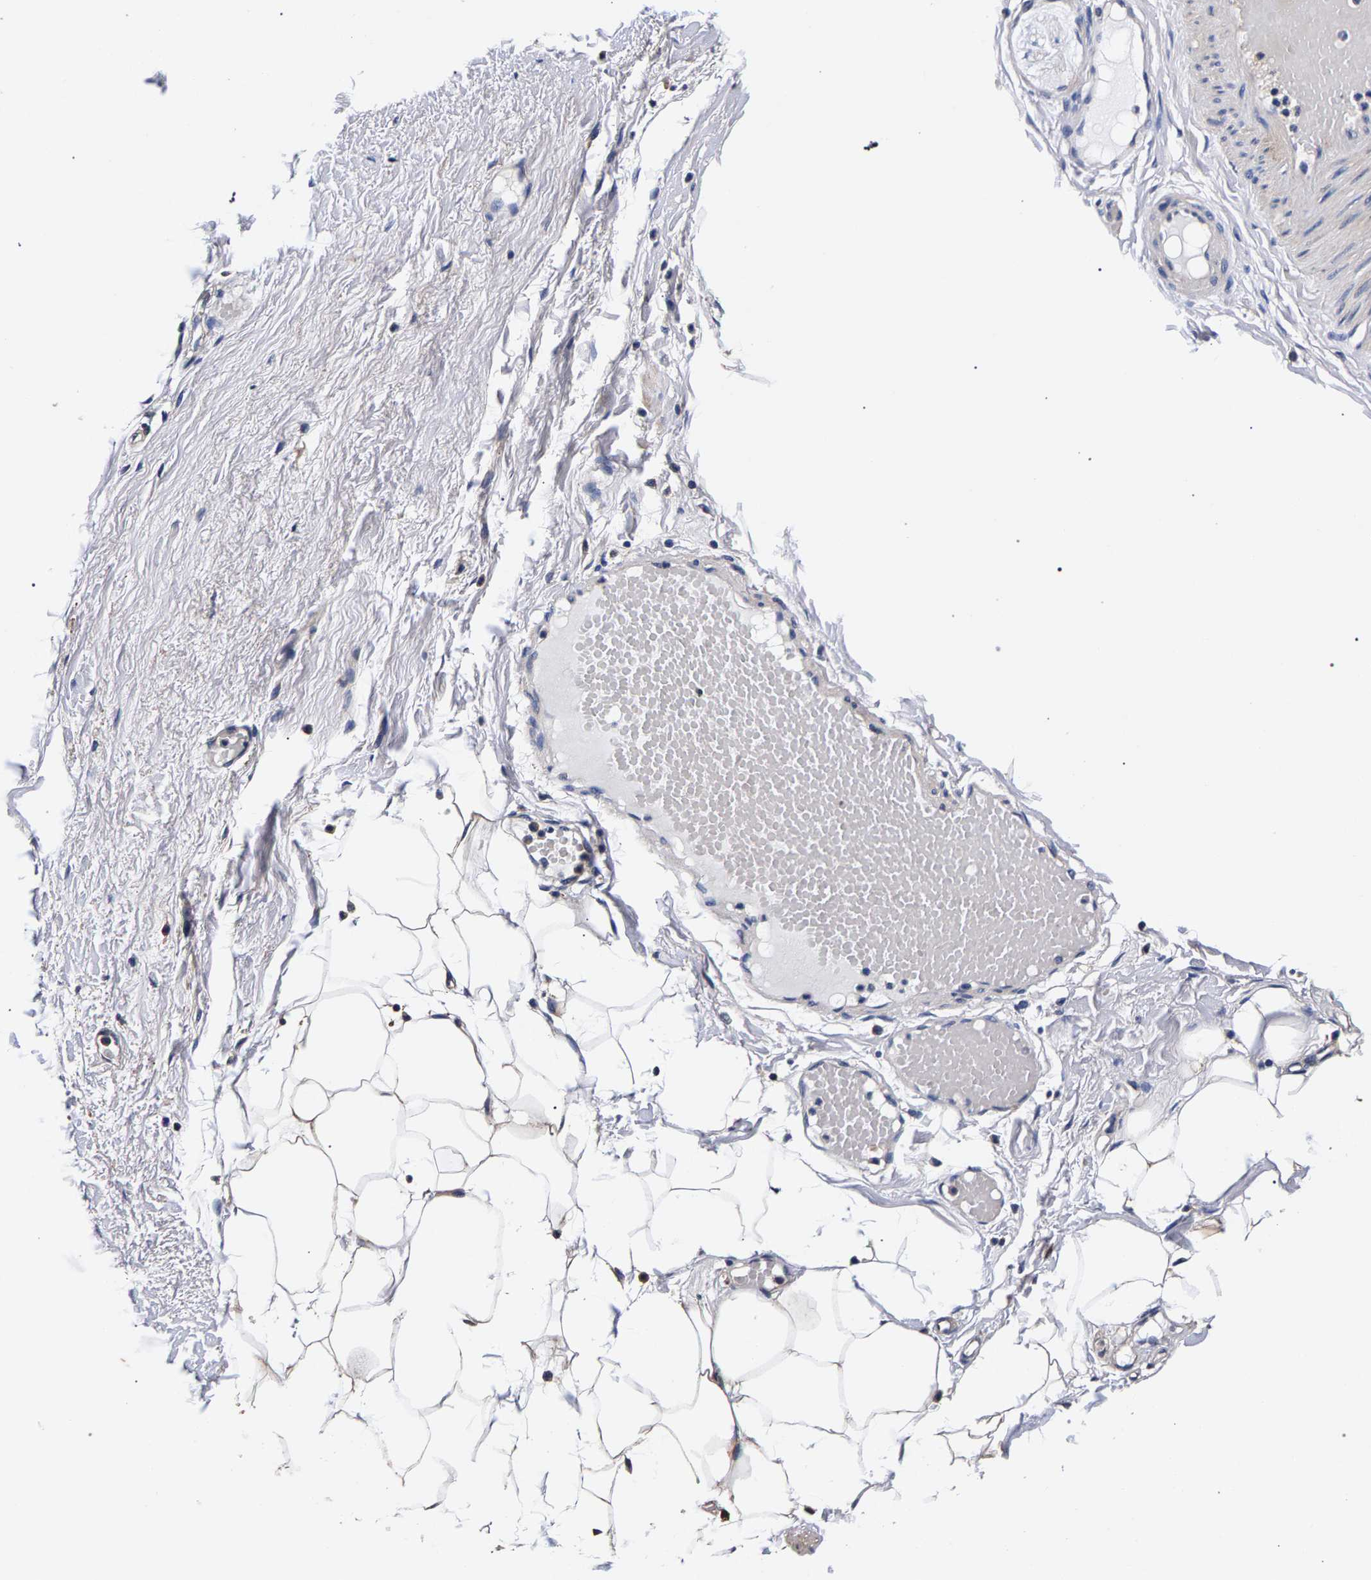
{"staining": {"intensity": "weak", "quantity": ">75%", "location": "cytoplasmic/membranous"}, "tissue": "adipose tissue", "cell_type": "Adipocytes", "image_type": "normal", "snomed": [{"axis": "morphology", "description": "Normal tissue, NOS"}, {"axis": "topography", "description": "Soft tissue"}], "caption": "Immunohistochemical staining of benign adipose tissue shows weak cytoplasmic/membranous protein positivity in about >75% of adipocytes.", "gene": "MARCHF7", "patient": {"sex": "male", "age": 72}}